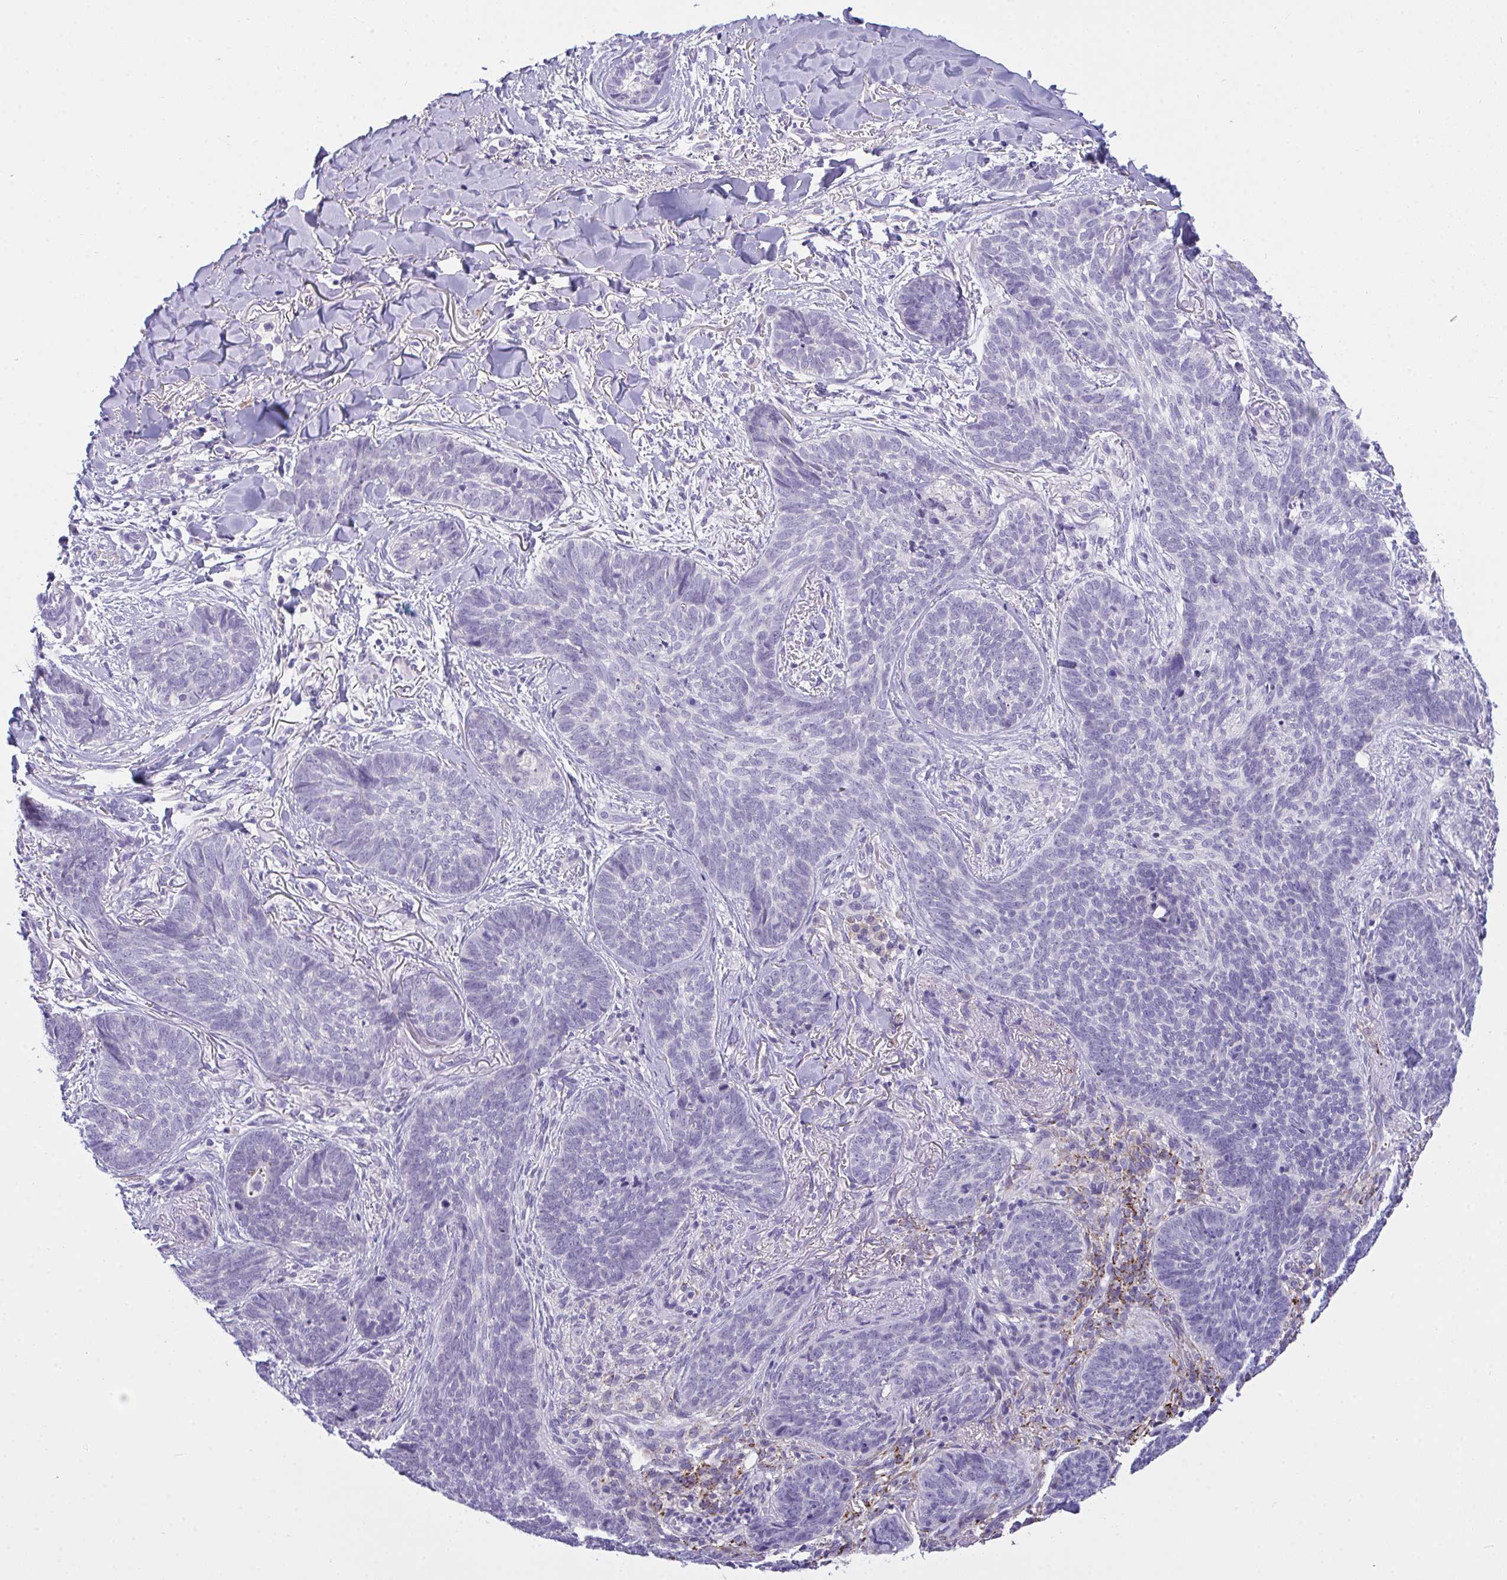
{"staining": {"intensity": "negative", "quantity": "none", "location": "none"}, "tissue": "skin cancer", "cell_type": "Tumor cells", "image_type": "cancer", "snomed": [{"axis": "morphology", "description": "Basal cell carcinoma"}, {"axis": "topography", "description": "Skin"}, {"axis": "topography", "description": "Skin of face"}], "caption": "Skin cancer was stained to show a protein in brown. There is no significant staining in tumor cells.", "gene": "SEMA6B", "patient": {"sex": "male", "age": 88}}